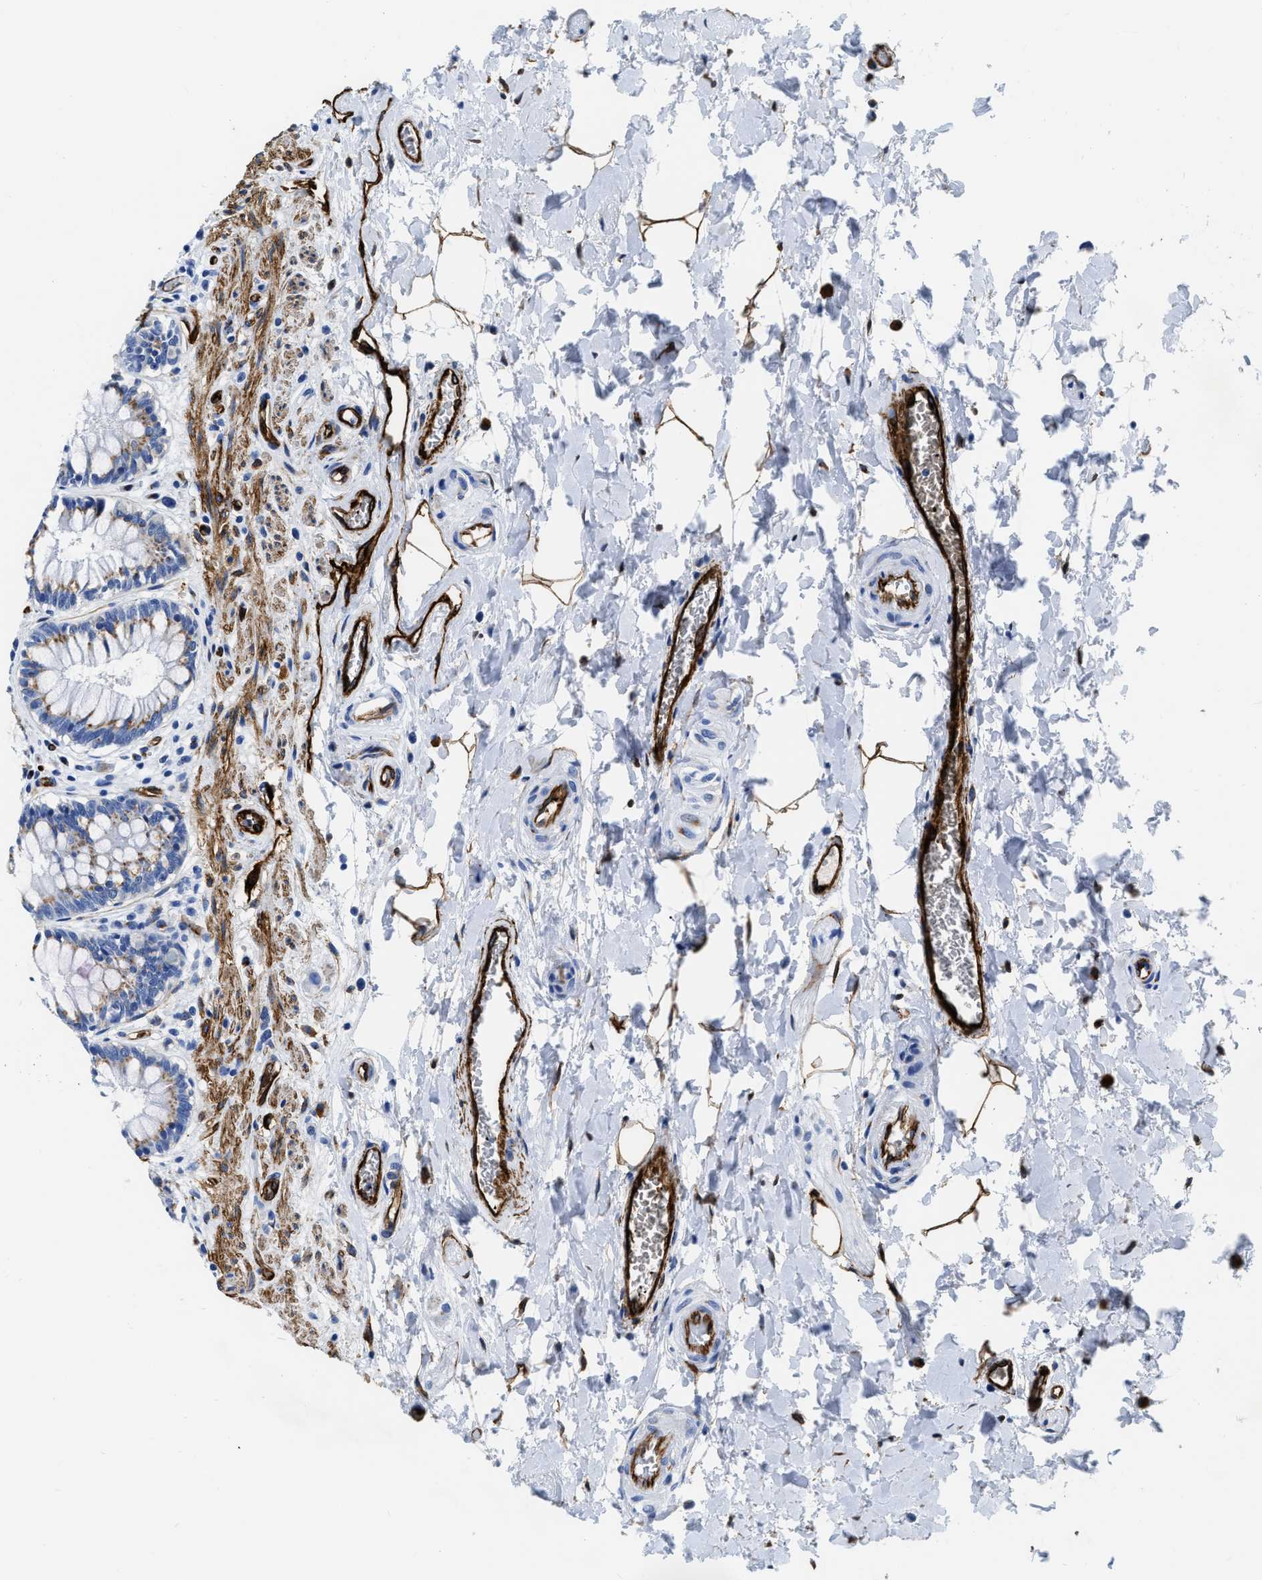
{"staining": {"intensity": "moderate", "quantity": "25%-75%", "location": "cytoplasmic/membranous"}, "tissue": "rectum", "cell_type": "Glandular cells", "image_type": "normal", "snomed": [{"axis": "morphology", "description": "Normal tissue, NOS"}, {"axis": "topography", "description": "Rectum"}], "caption": "Rectum stained with a brown dye displays moderate cytoplasmic/membranous positive expression in approximately 25%-75% of glandular cells.", "gene": "TVP23B", "patient": {"sex": "male", "age": 64}}